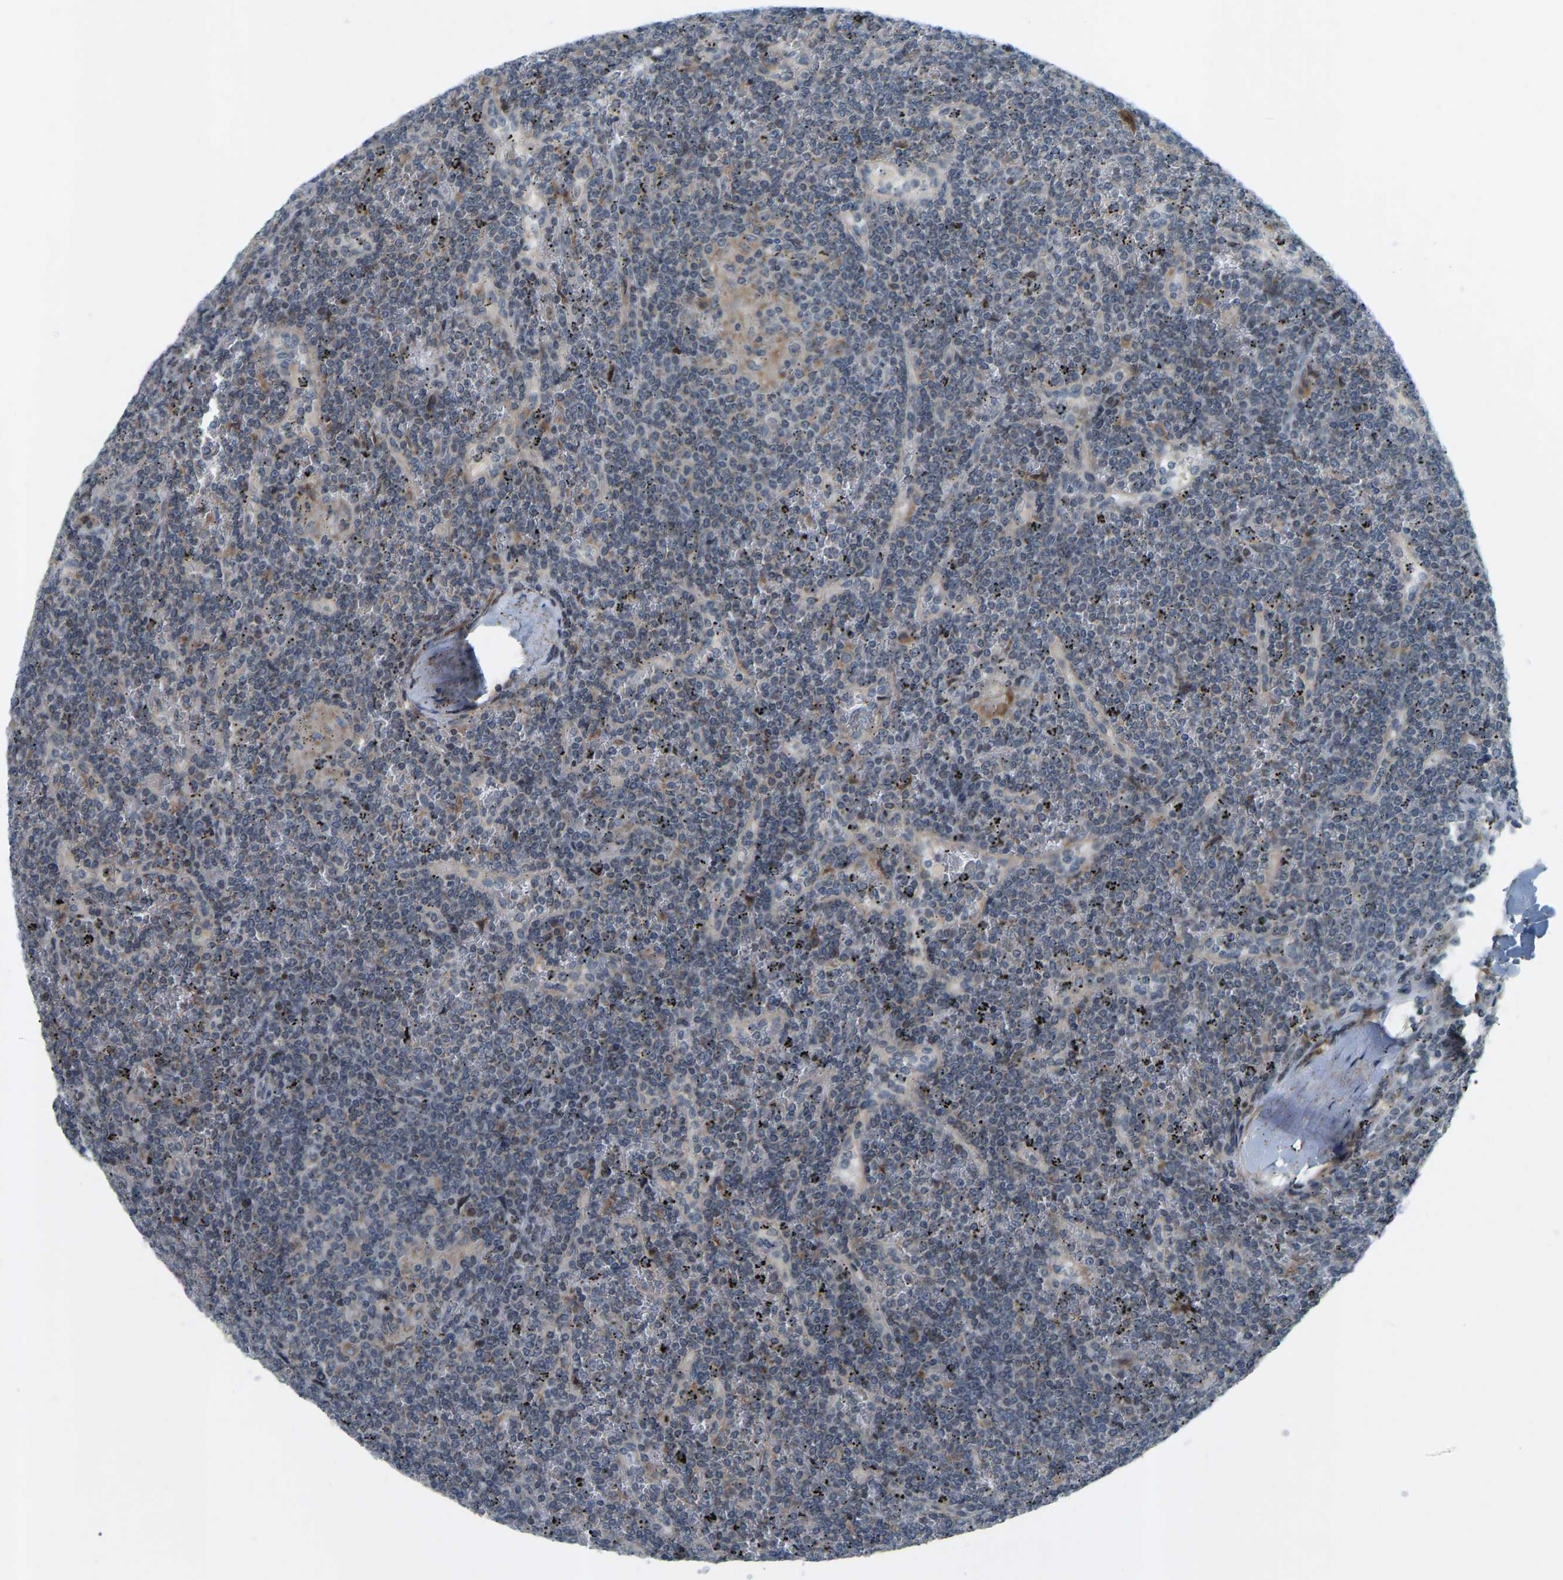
{"staining": {"intensity": "weak", "quantity": "<25%", "location": "cytoplasmic/membranous"}, "tissue": "lymphoma", "cell_type": "Tumor cells", "image_type": "cancer", "snomed": [{"axis": "morphology", "description": "Malignant lymphoma, non-Hodgkin's type, Low grade"}, {"axis": "topography", "description": "Spleen"}], "caption": "IHC micrograph of lymphoma stained for a protein (brown), which exhibits no staining in tumor cells.", "gene": "PARL", "patient": {"sex": "female", "age": 19}}